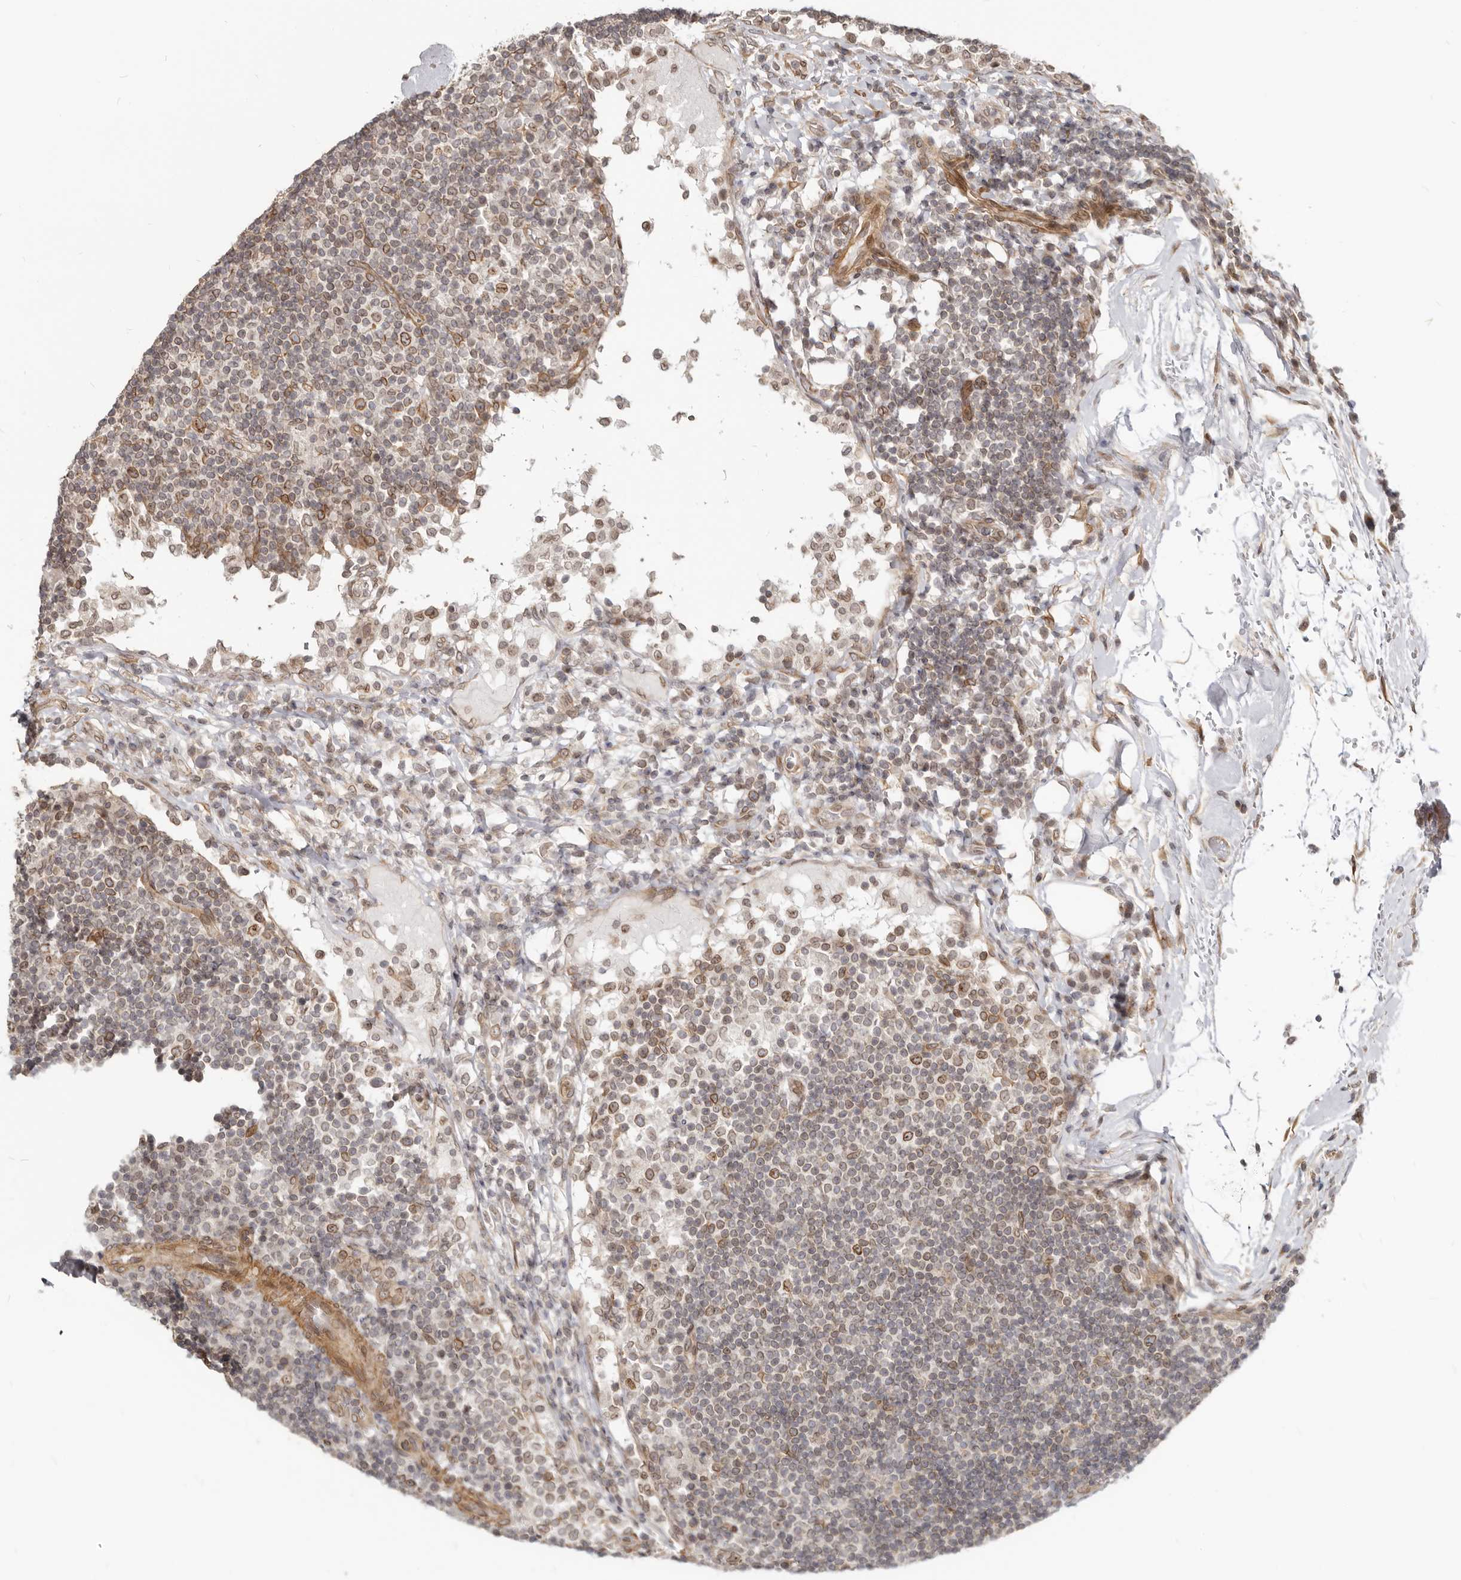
{"staining": {"intensity": "moderate", "quantity": ">75%", "location": "cytoplasmic/membranous,nuclear"}, "tissue": "lymph node", "cell_type": "Germinal center cells", "image_type": "normal", "snomed": [{"axis": "morphology", "description": "Normal tissue, NOS"}, {"axis": "topography", "description": "Lymph node"}], "caption": "Immunohistochemical staining of normal lymph node reveals >75% levels of moderate cytoplasmic/membranous,nuclear protein expression in approximately >75% of germinal center cells. (DAB IHC with brightfield microscopy, high magnification).", "gene": "NUP153", "patient": {"sex": "female", "age": 53}}